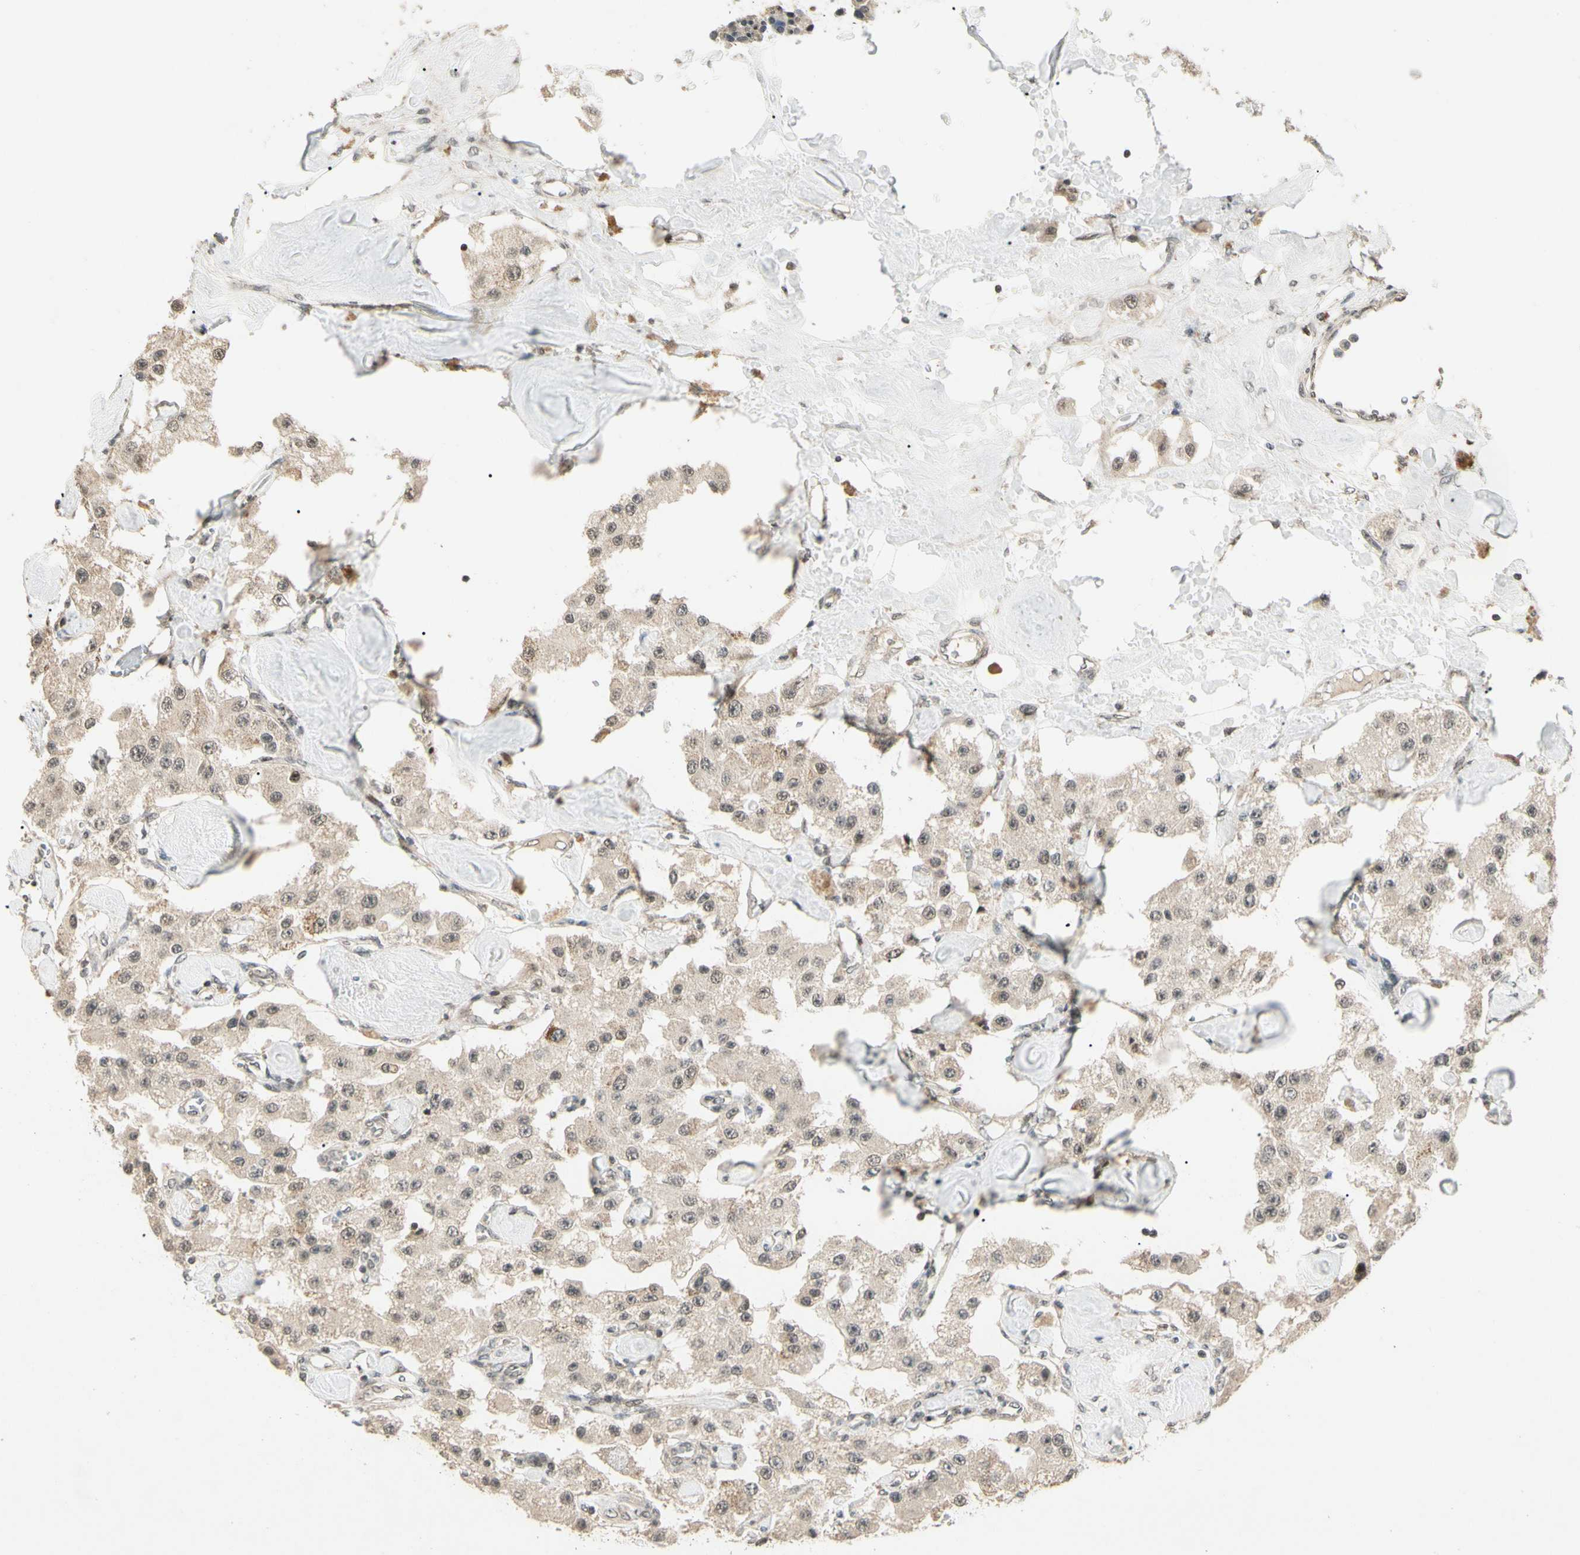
{"staining": {"intensity": "weak", "quantity": ">75%", "location": "cytoplasmic/membranous,nuclear"}, "tissue": "carcinoid", "cell_type": "Tumor cells", "image_type": "cancer", "snomed": [{"axis": "morphology", "description": "Carcinoid, malignant, NOS"}, {"axis": "topography", "description": "Pancreas"}], "caption": "A high-resolution micrograph shows immunohistochemistry (IHC) staining of carcinoid (malignant), which shows weak cytoplasmic/membranous and nuclear staining in approximately >75% of tumor cells.", "gene": "ZSCAN12", "patient": {"sex": "male", "age": 41}}